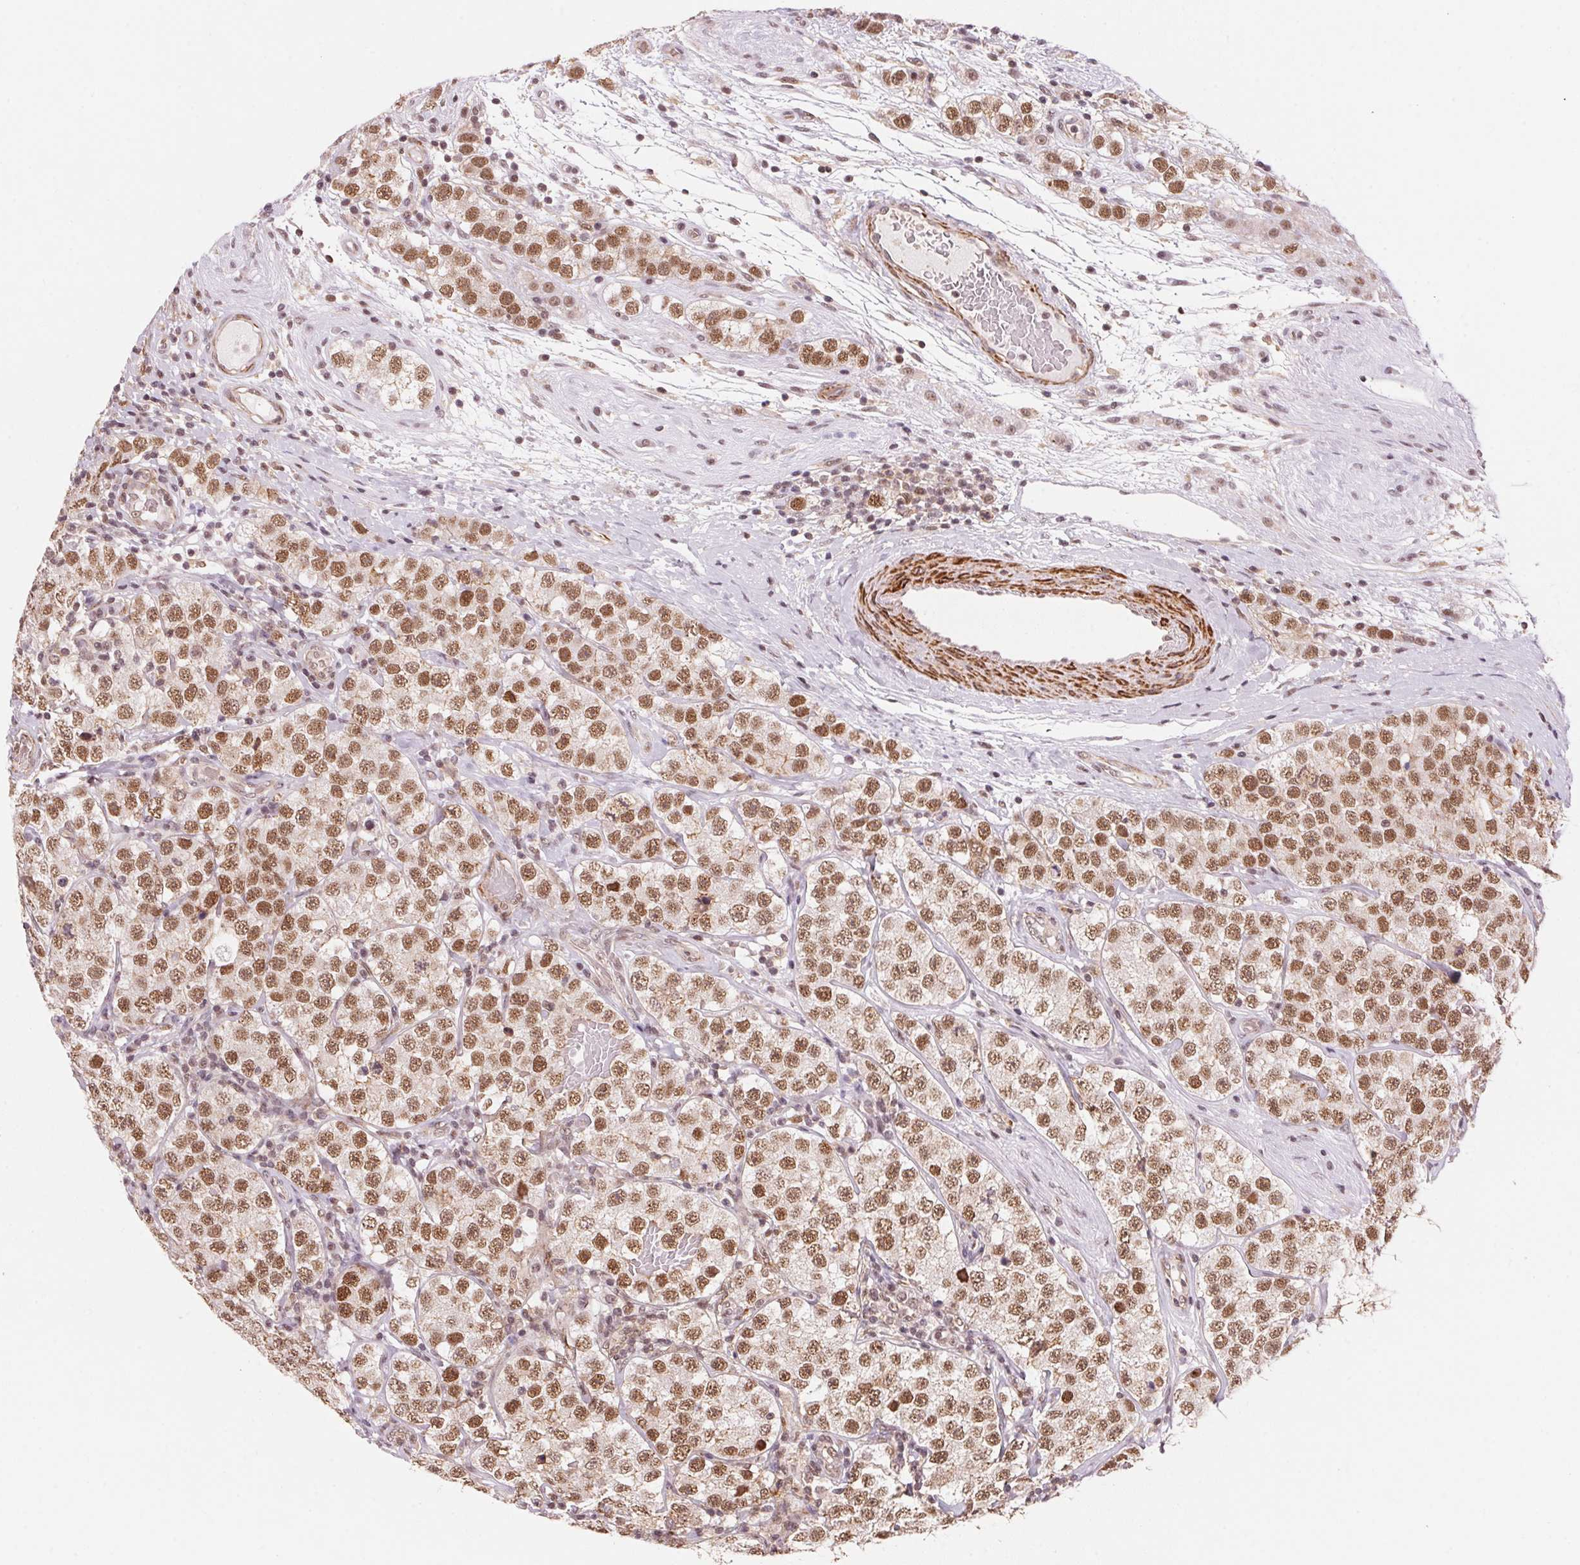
{"staining": {"intensity": "moderate", "quantity": ">75%", "location": "nuclear"}, "tissue": "testis cancer", "cell_type": "Tumor cells", "image_type": "cancer", "snomed": [{"axis": "morphology", "description": "Seminoma, NOS"}, {"axis": "topography", "description": "Testis"}], "caption": "Testis cancer (seminoma) tissue displays moderate nuclear positivity in about >75% of tumor cells", "gene": "HNRNPDL", "patient": {"sex": "male", "age": 34}}